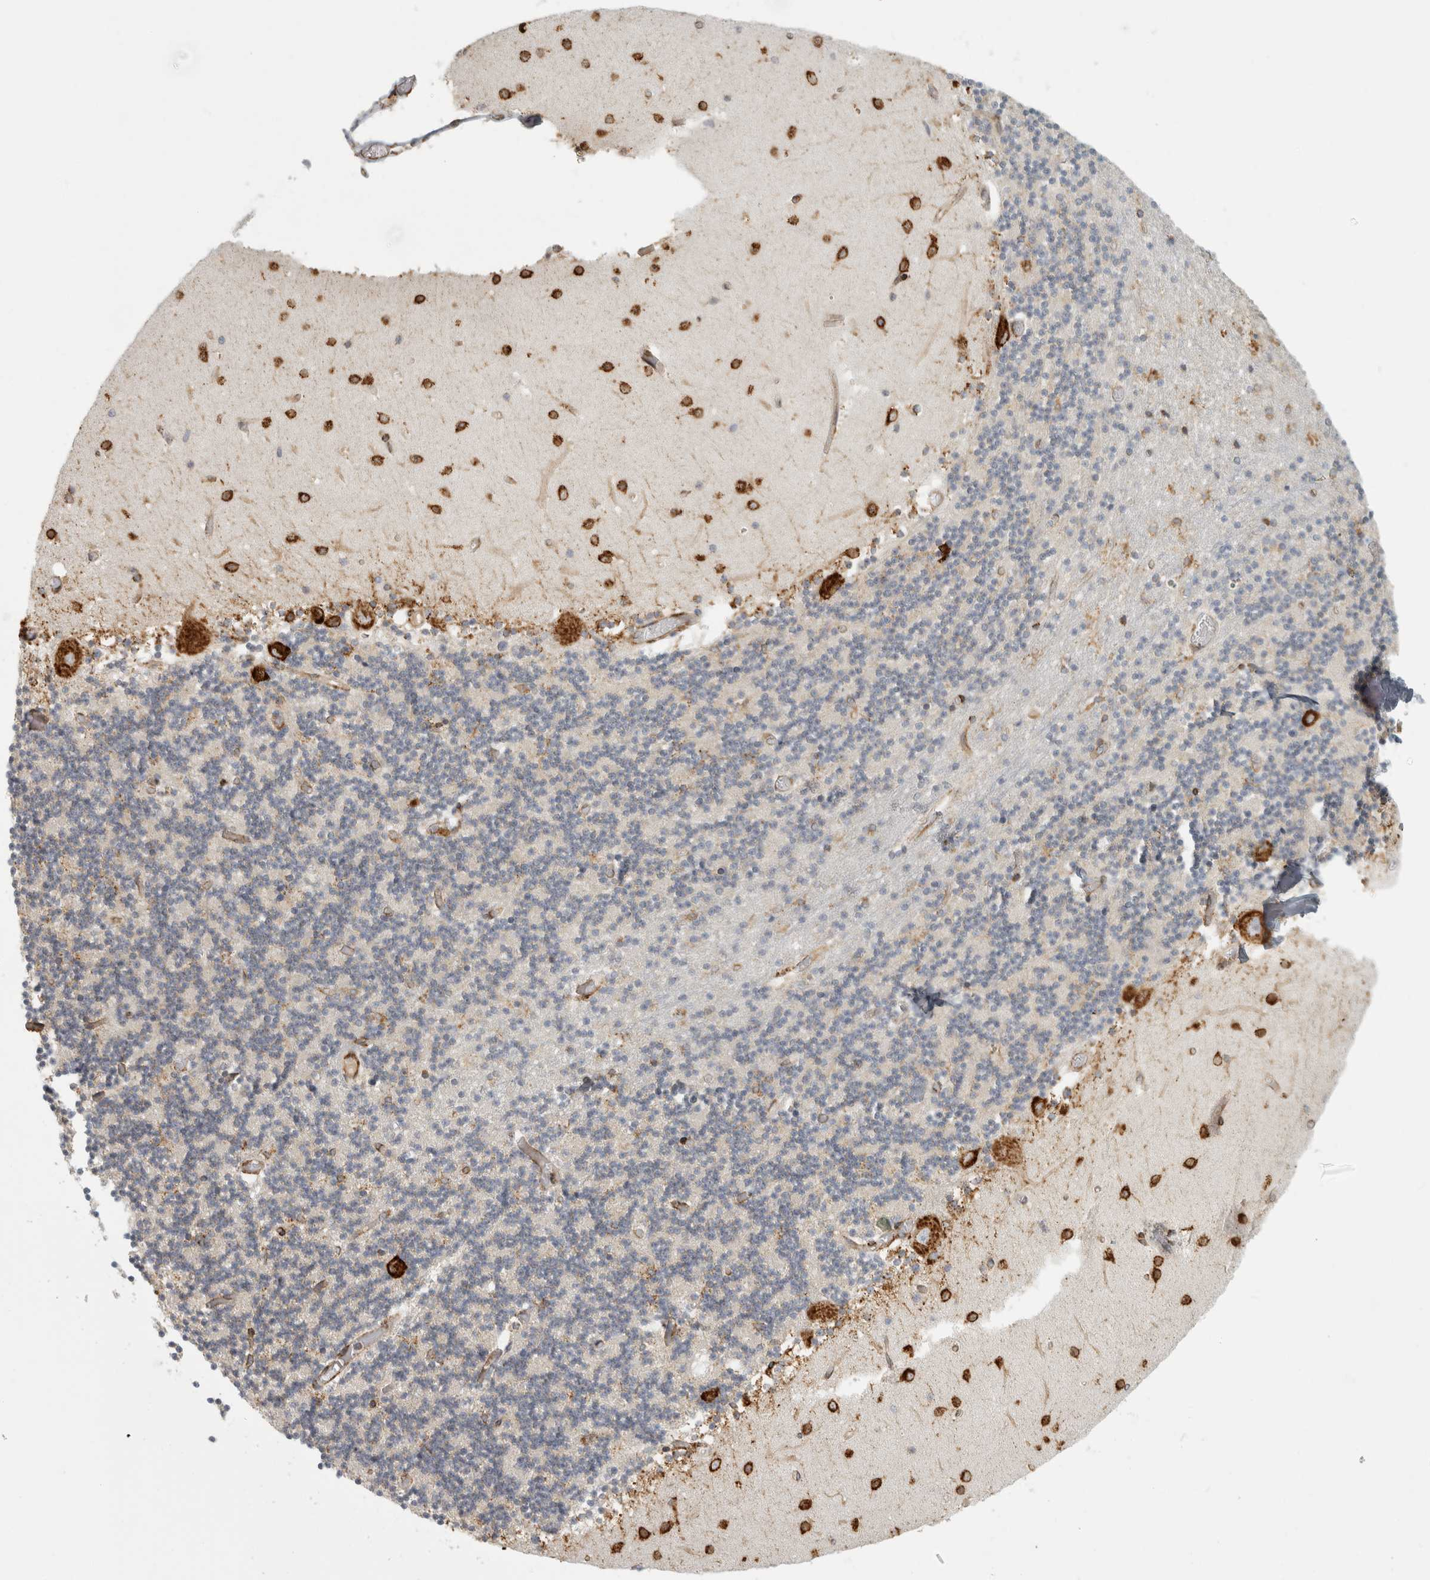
{"staining": {"intensity": "negative", "quantity": "none", "location": "none"}, "tissue": "cerebellum", "cell_type": "Cells in granular layer", "image_type": "normal", "snomed": [{"axis": "morphology", "description": "Normal tissue, NOS"}, {"axis": "topography", "description": "Cerebellum"}], "caption": "Cells in granular layer show no significant positivity in unremarkable cerebellum. (DAB (3,3'-diaminobenzidine) immunohistochemistry (IHC) visualized using brightfield microscopy, high magnification).", "gene": "OSTN", "patient": {"sex": "female", "age": 28}}